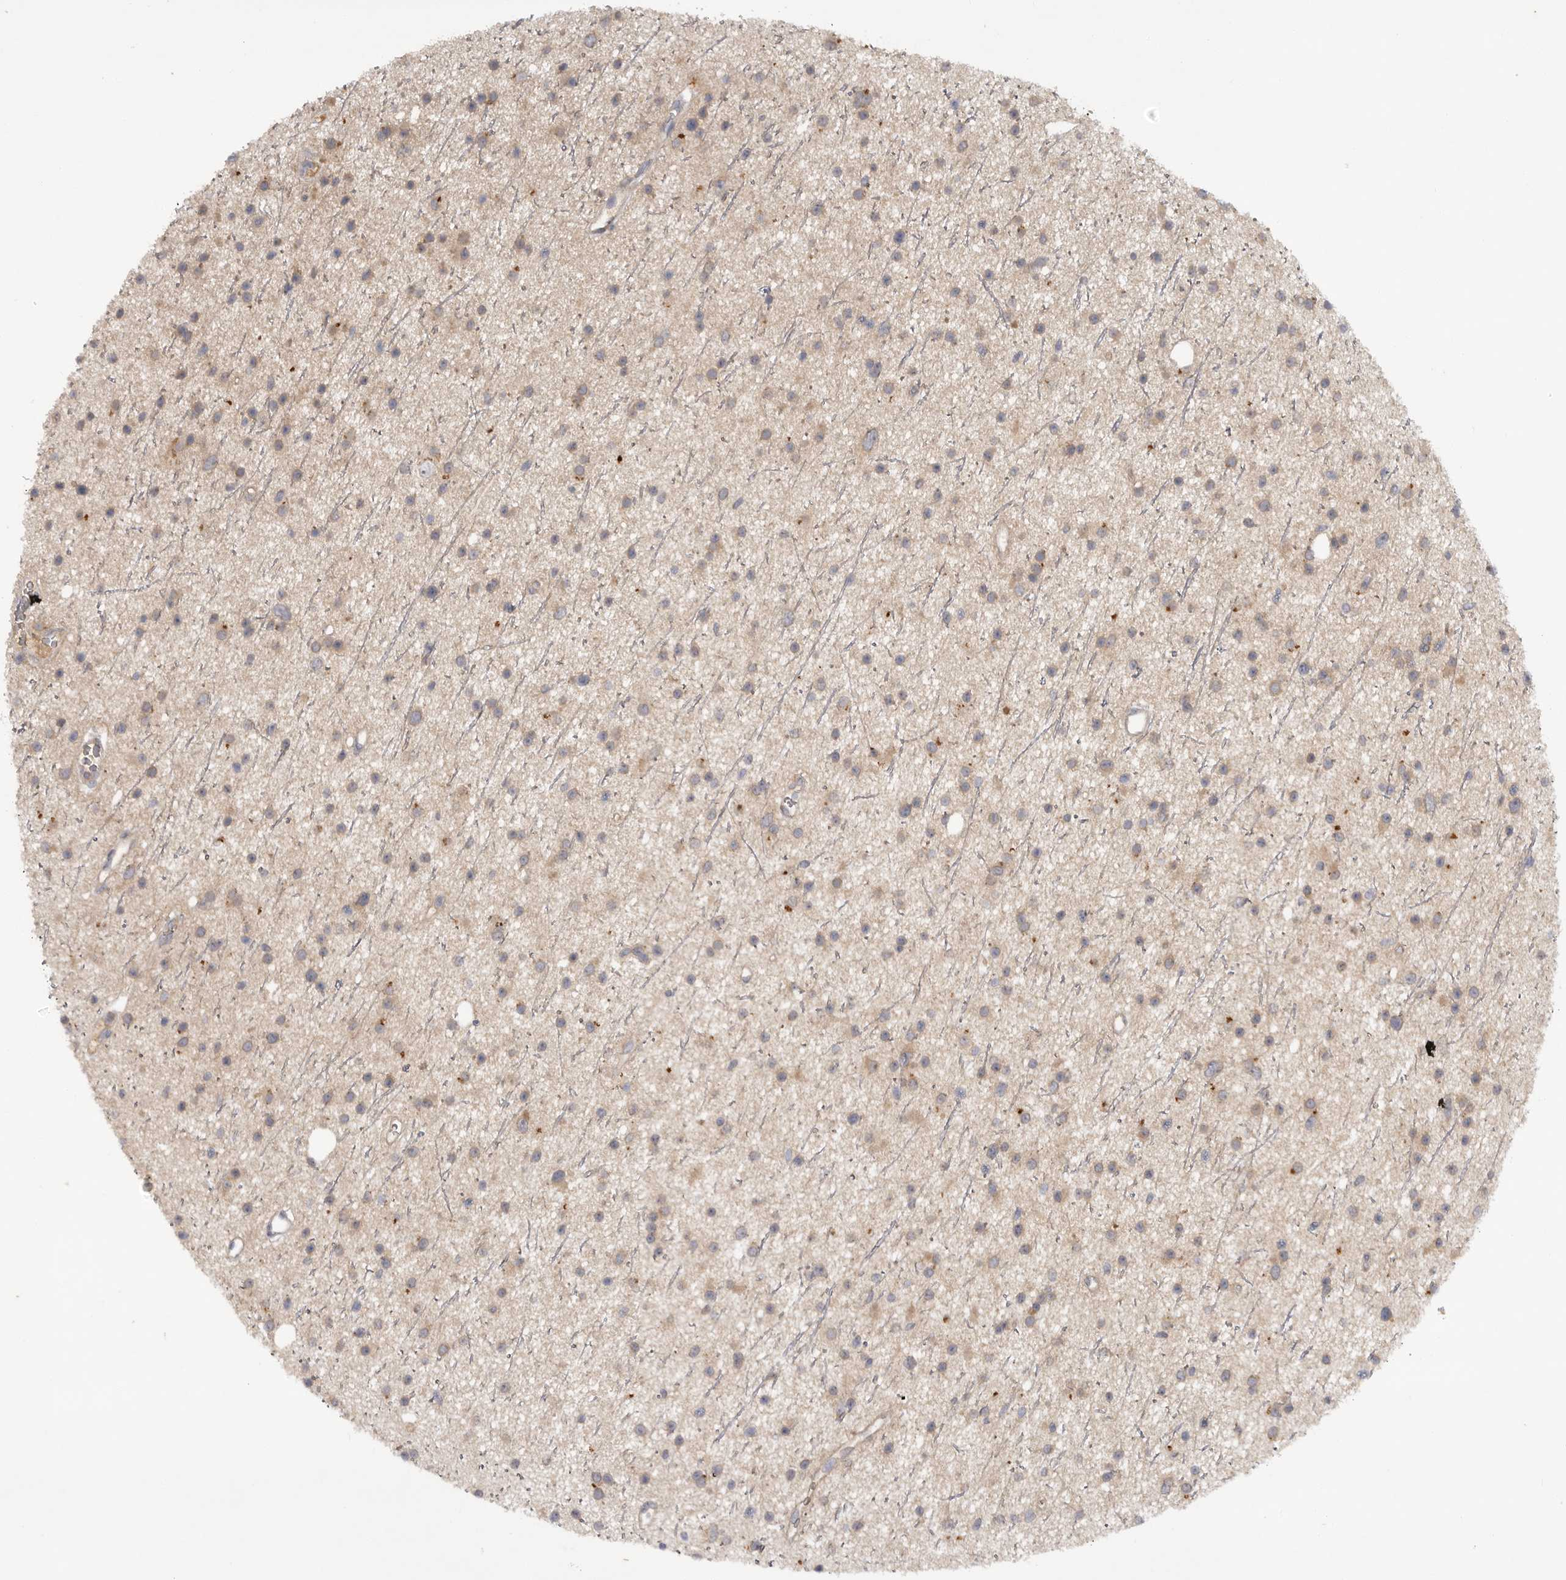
{"staining": {"intensity": "weak", "quantity": ">75%", "location": "cytoplasmic/membranous"}, "tissue": "glioma", "cell_type": "Tumor cells", "image_type": "cancer", "snomed": [{"axis": "morphology", "description": "Glioma, malignant, Low grade"}, {"axis": "topography", "description": "Cerebral cortex"}], "caption": "The photomicrograph exhibits staining of glioma, revealing weak cytoplasmic/membranous protein positivity (brown color) within tumor cells.", "gene": "DHDDS", "patient": {"sex": "female", "age": 39}}